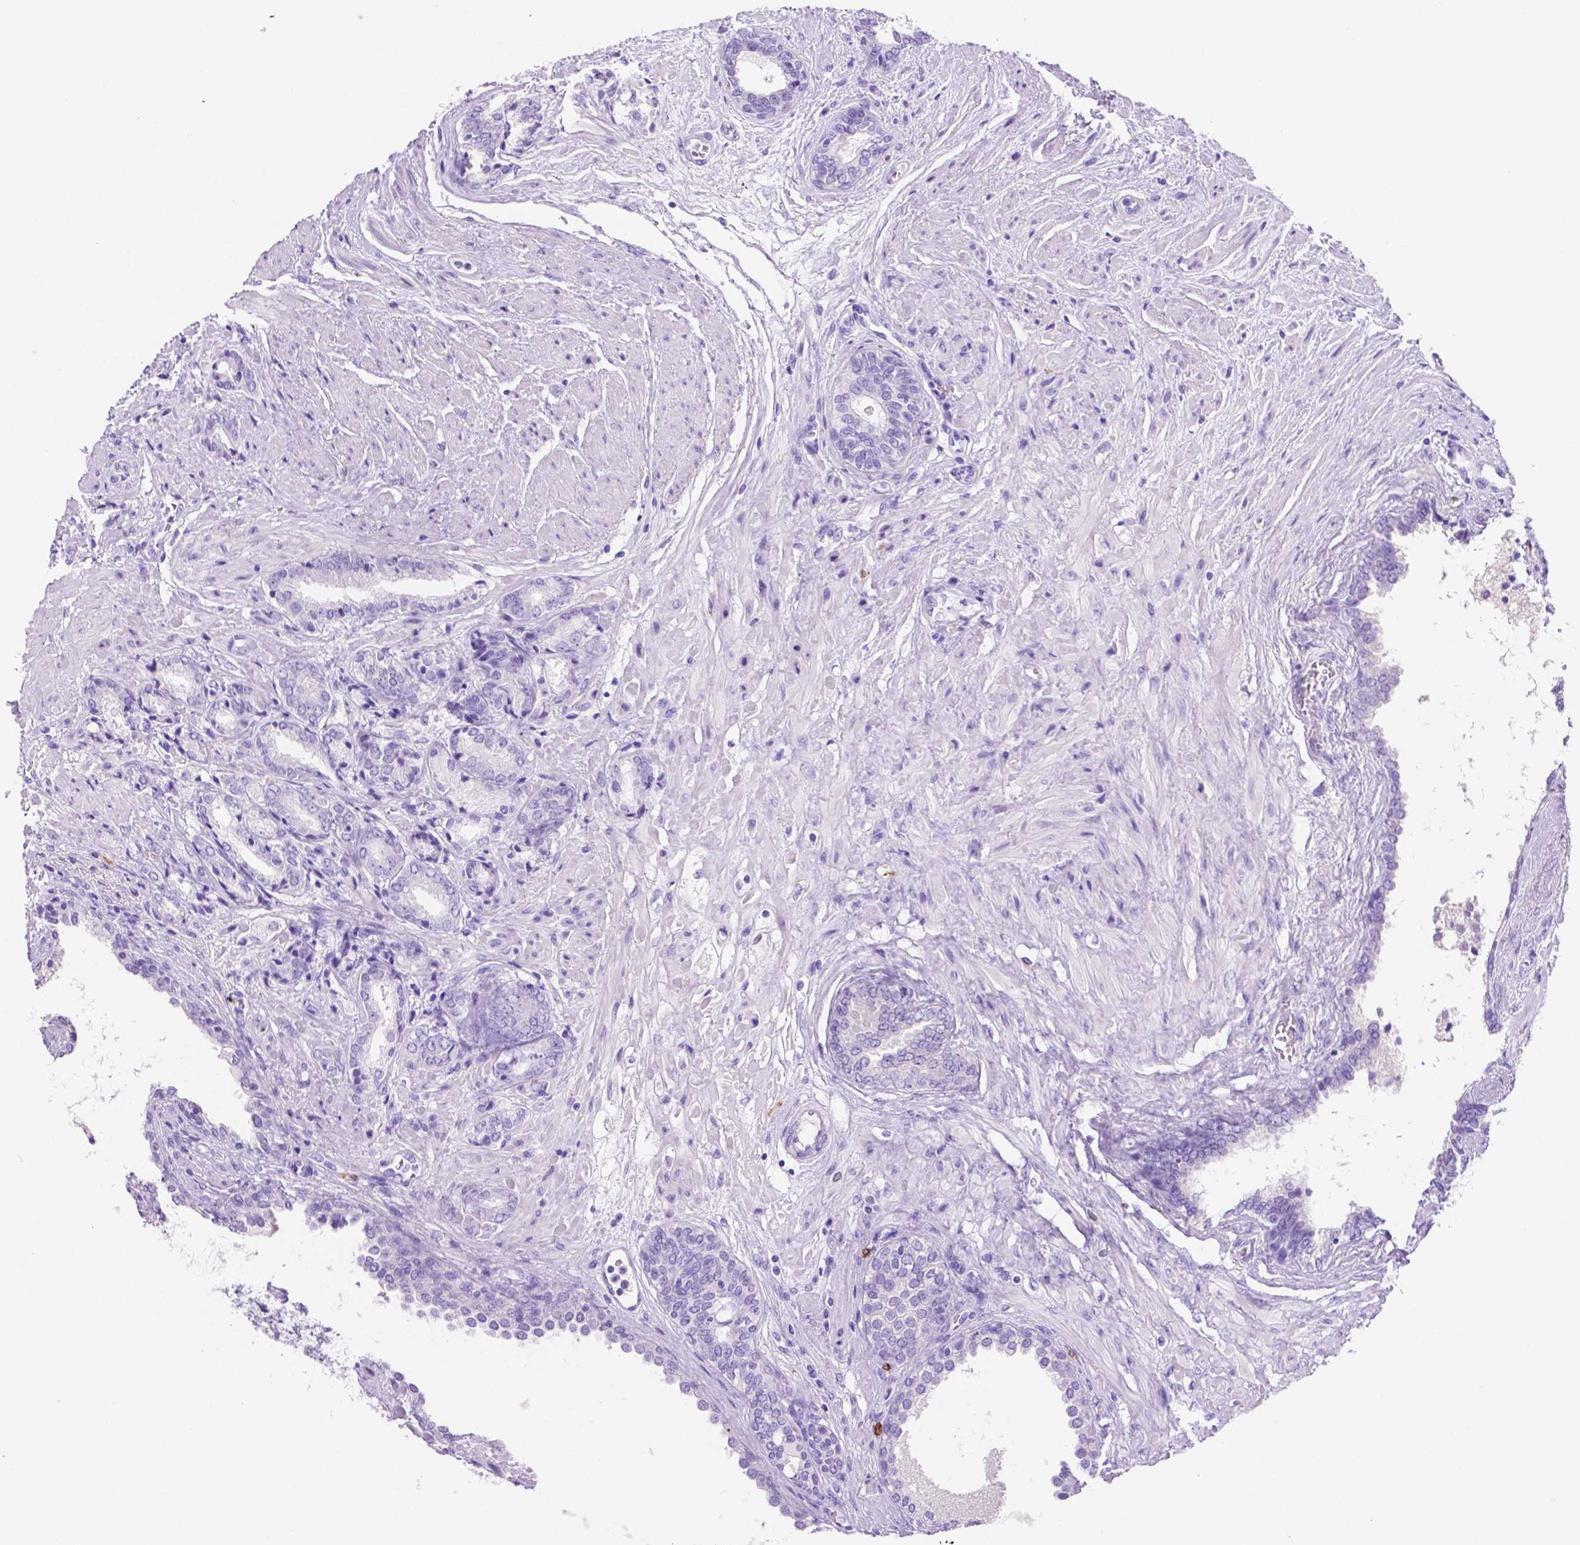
{"staining": {"intensity": "negative", "quantity": "none", "location": "none"}, "tissue": "prostate cancer", "cell_type": "Tumor cells", "image_type": "cancer", "snomed": [{"axis": "morphology", "description": "Adenocarcinoma, High grade"}, {"axis": "topography", "description": "Prostate"}], "caption": "IHC of prostate cancer (adenocarcinoma (high-grade)) displays no positivity in tumor cells.", "gene": "FOXB2", "patient": {"sex": "male", "age": 56}}